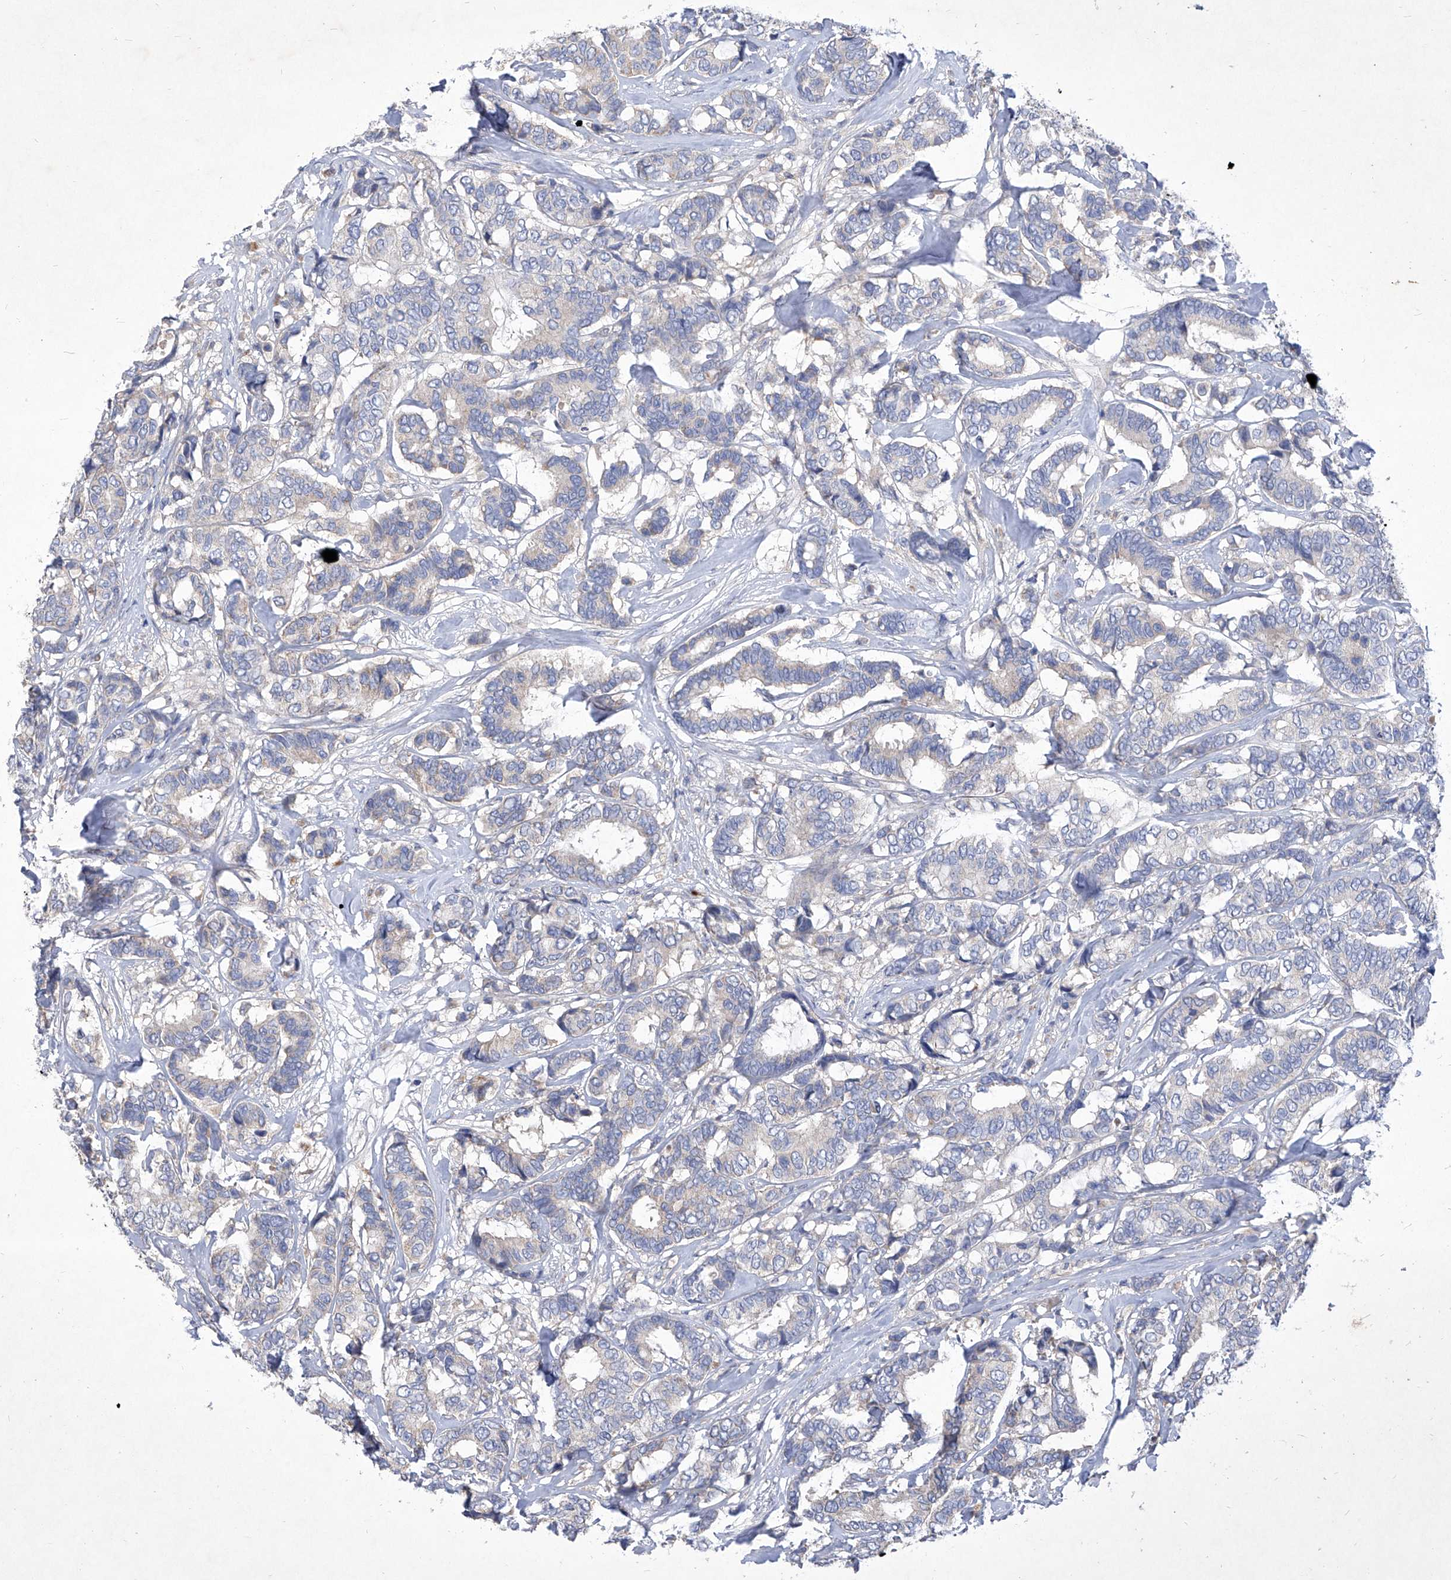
{"staining": {"intensity": "negative", "quantity": "none", "location": "none"}, "tissue": "breast cancer", "cell_type": "Tumor cells", "image_type": "cancer", "snomed": [{"axis": "morphology", "description": "Duct carcinoma"}, {"axis": "topography", "description": "Breast"}], "caption": "This is an IHC image of human breast cancer (invasive ductal carcinoma). There is no staining in tumor cells.", "gene": "COQ3", "patient": {"sex": "female", "age": 87}}